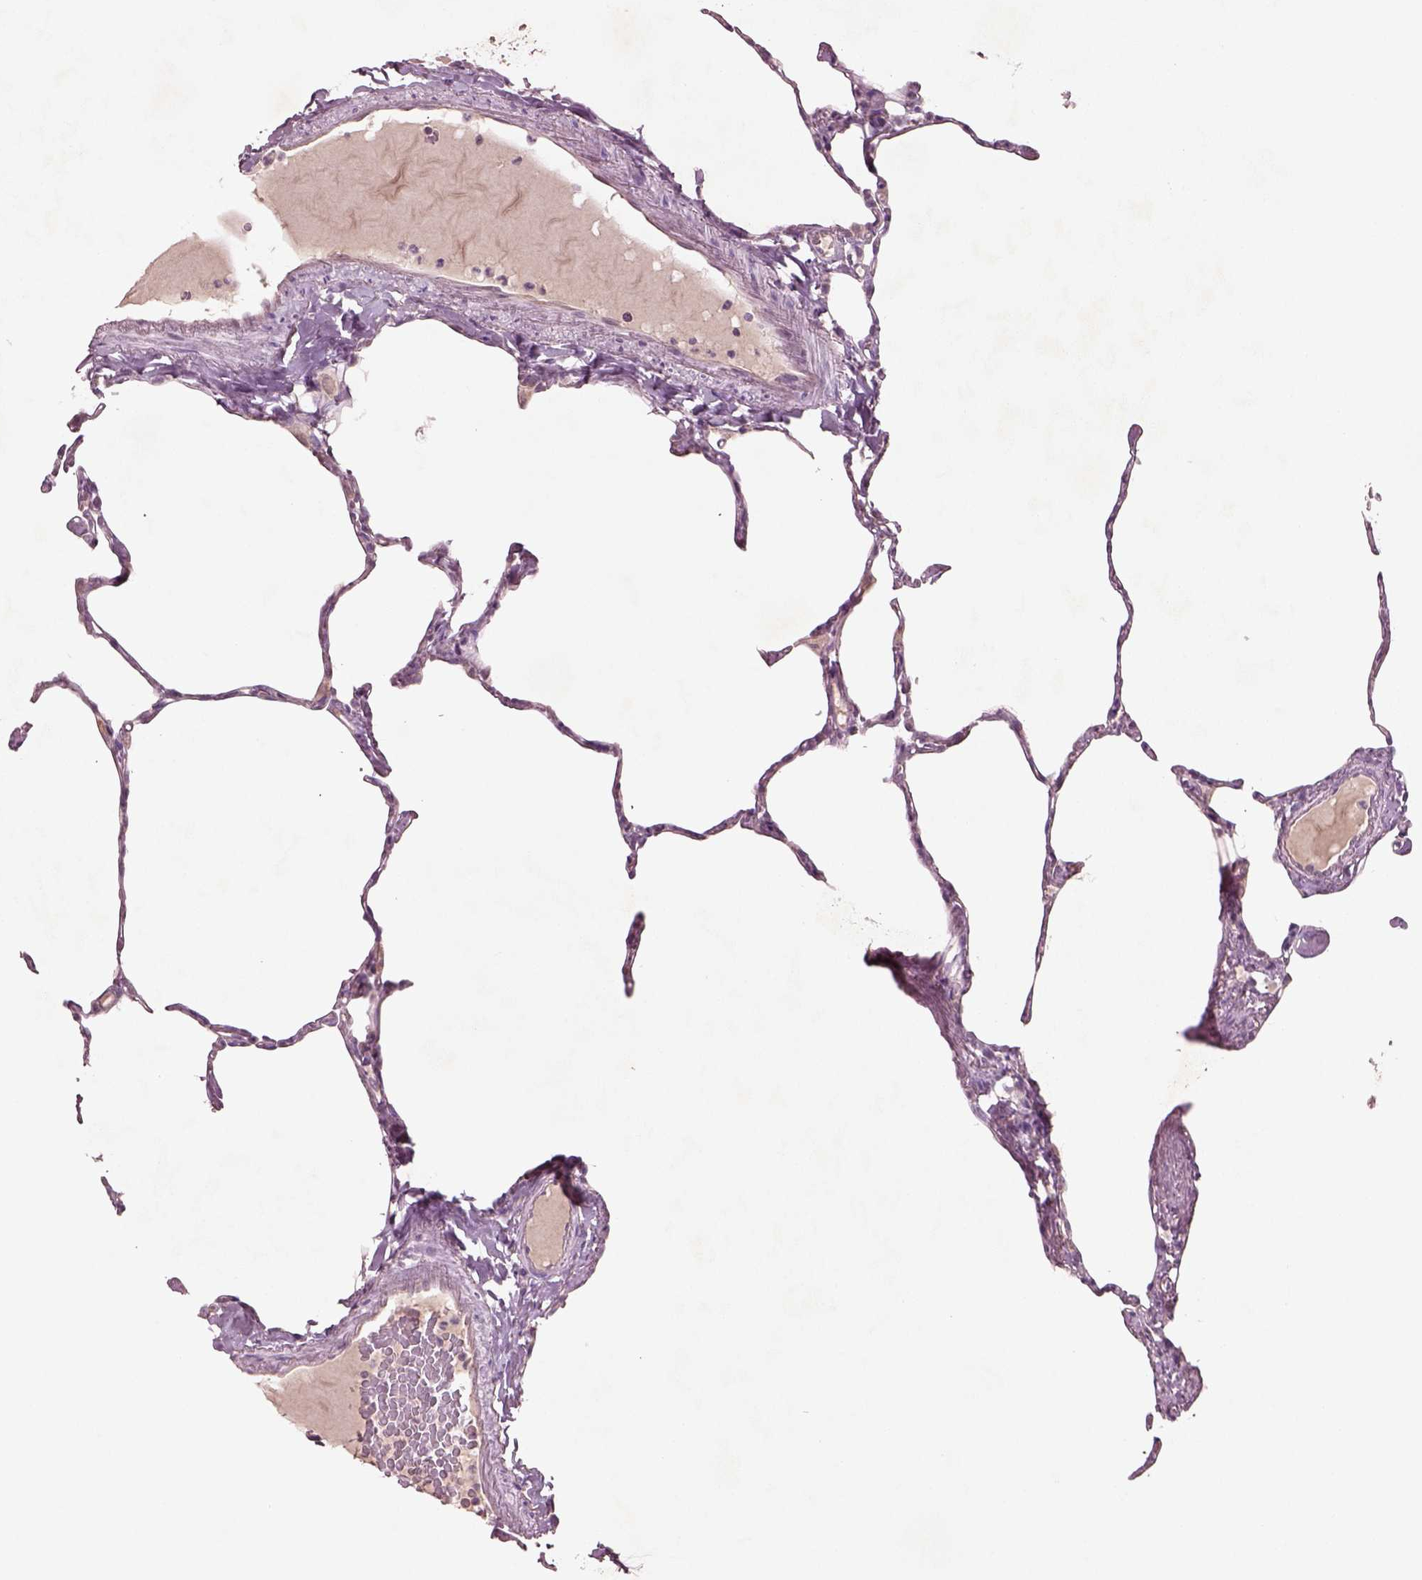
{"staining": {"intensity": "negative", "quantity": "none", "location": "none"}, "tissue": "lung", "cell_type": "Alveolar cells", "image_type": "normal", "snomed": [{"axis": "morphology", "description": "Normal tissue, NOS"}, {"axis": "topography", "description": "Lung"}], "caption": "Alveolar cells show no significant protein staining in normal lung.", "gene": "DUOXA2", "patient": {"sex": "male", "age": 65}}